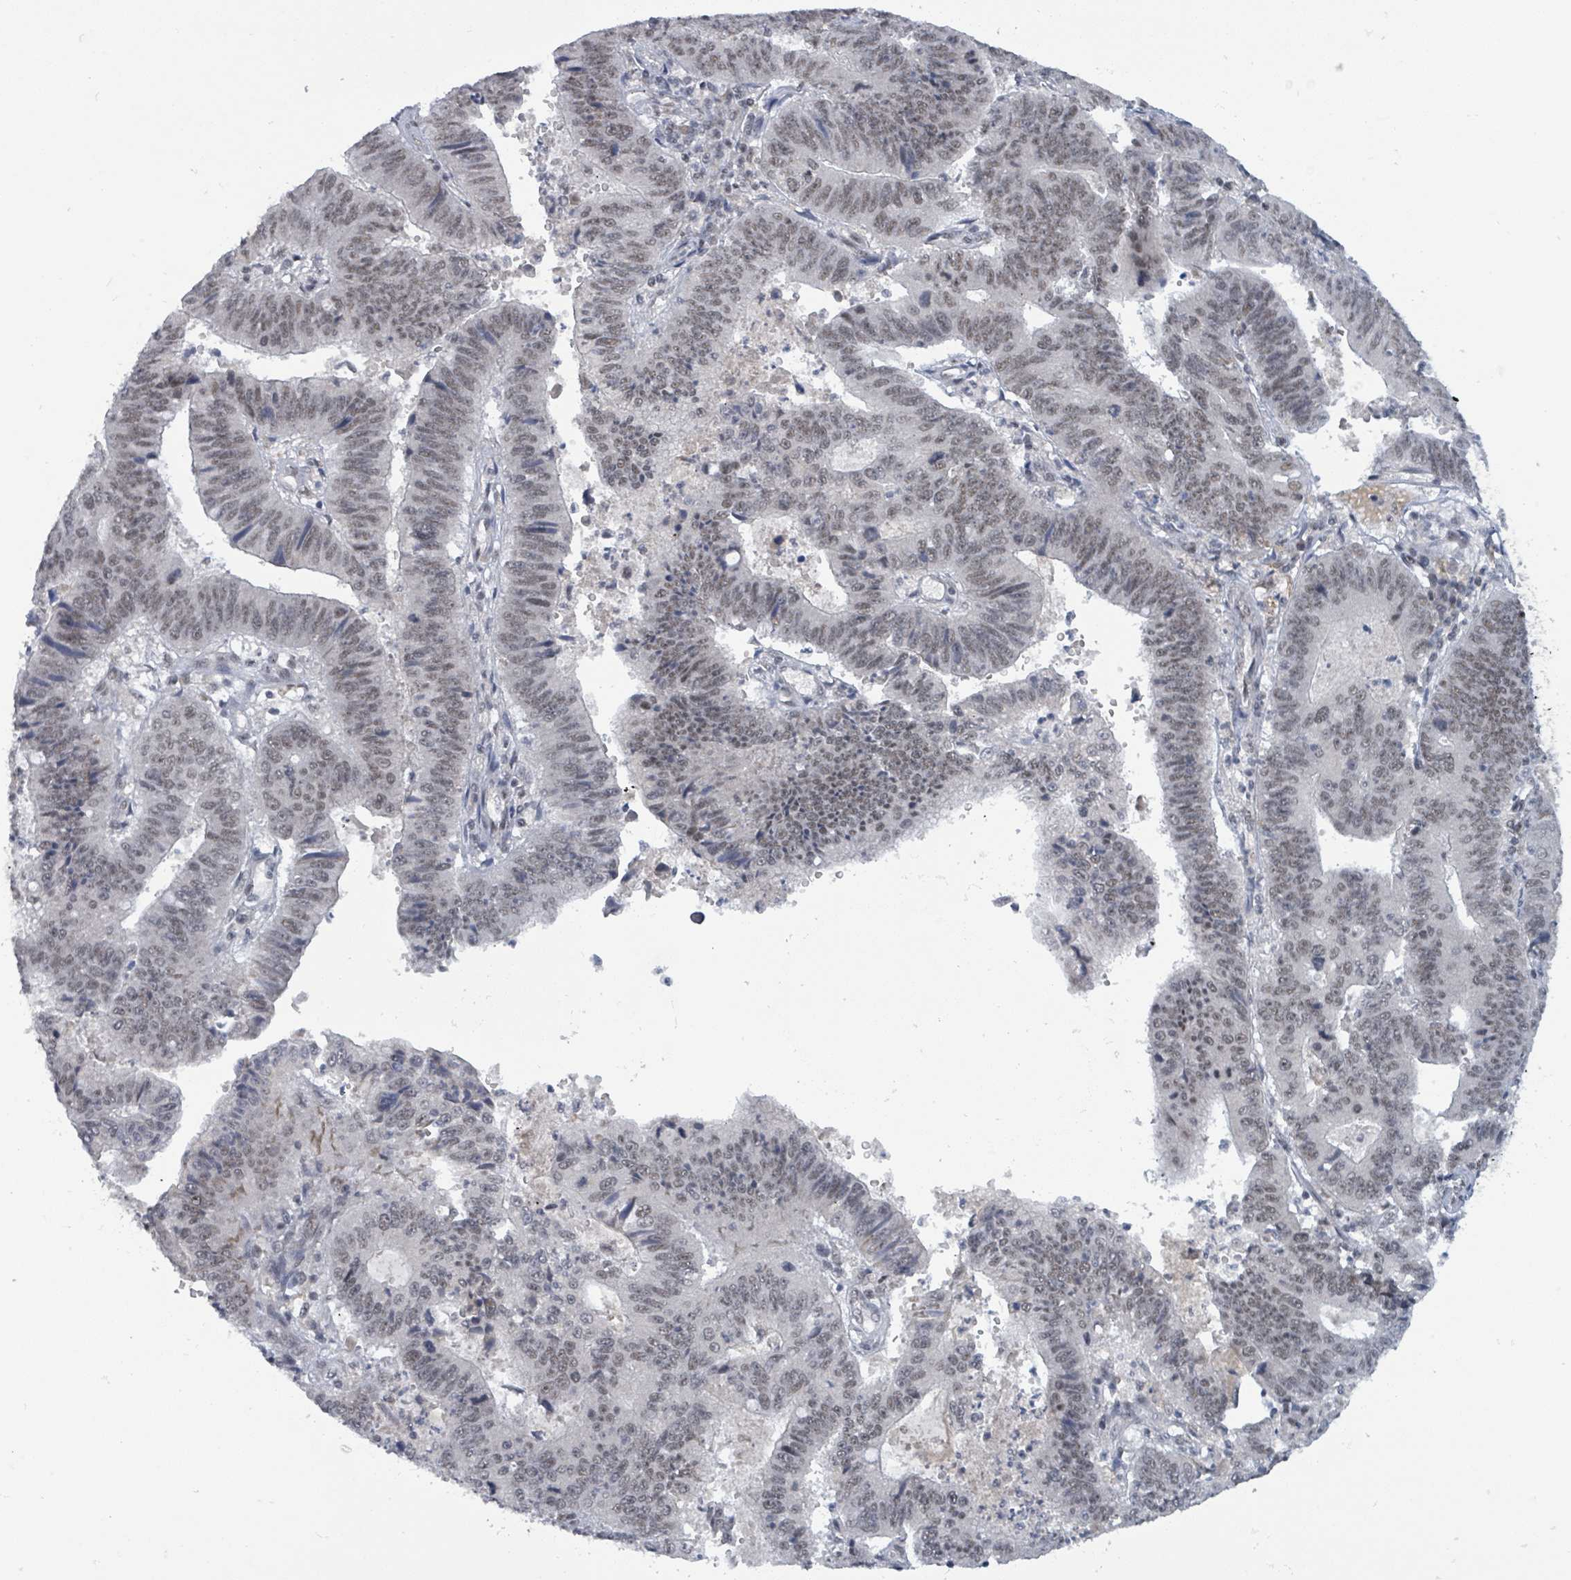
{"staining": {"intensity": "weak", "quantity": "25%-75%", "location": "nuclear"}, "tissue": "stomach cancer", "cell_type": "Tumor cells", "image_type": "cancer", "snomed": [{"axis": "morphology", "description": "Adenocarcinoma, NOS"}, {"axis": "topography", "description": "Stomach"}], "caption": "A brown stain labels weak nuclear positivity of a protein in human stomach adenocarcinoma tumor cells.", "gene": "BANP", "patient": {"sex": "male", "age": 59}}